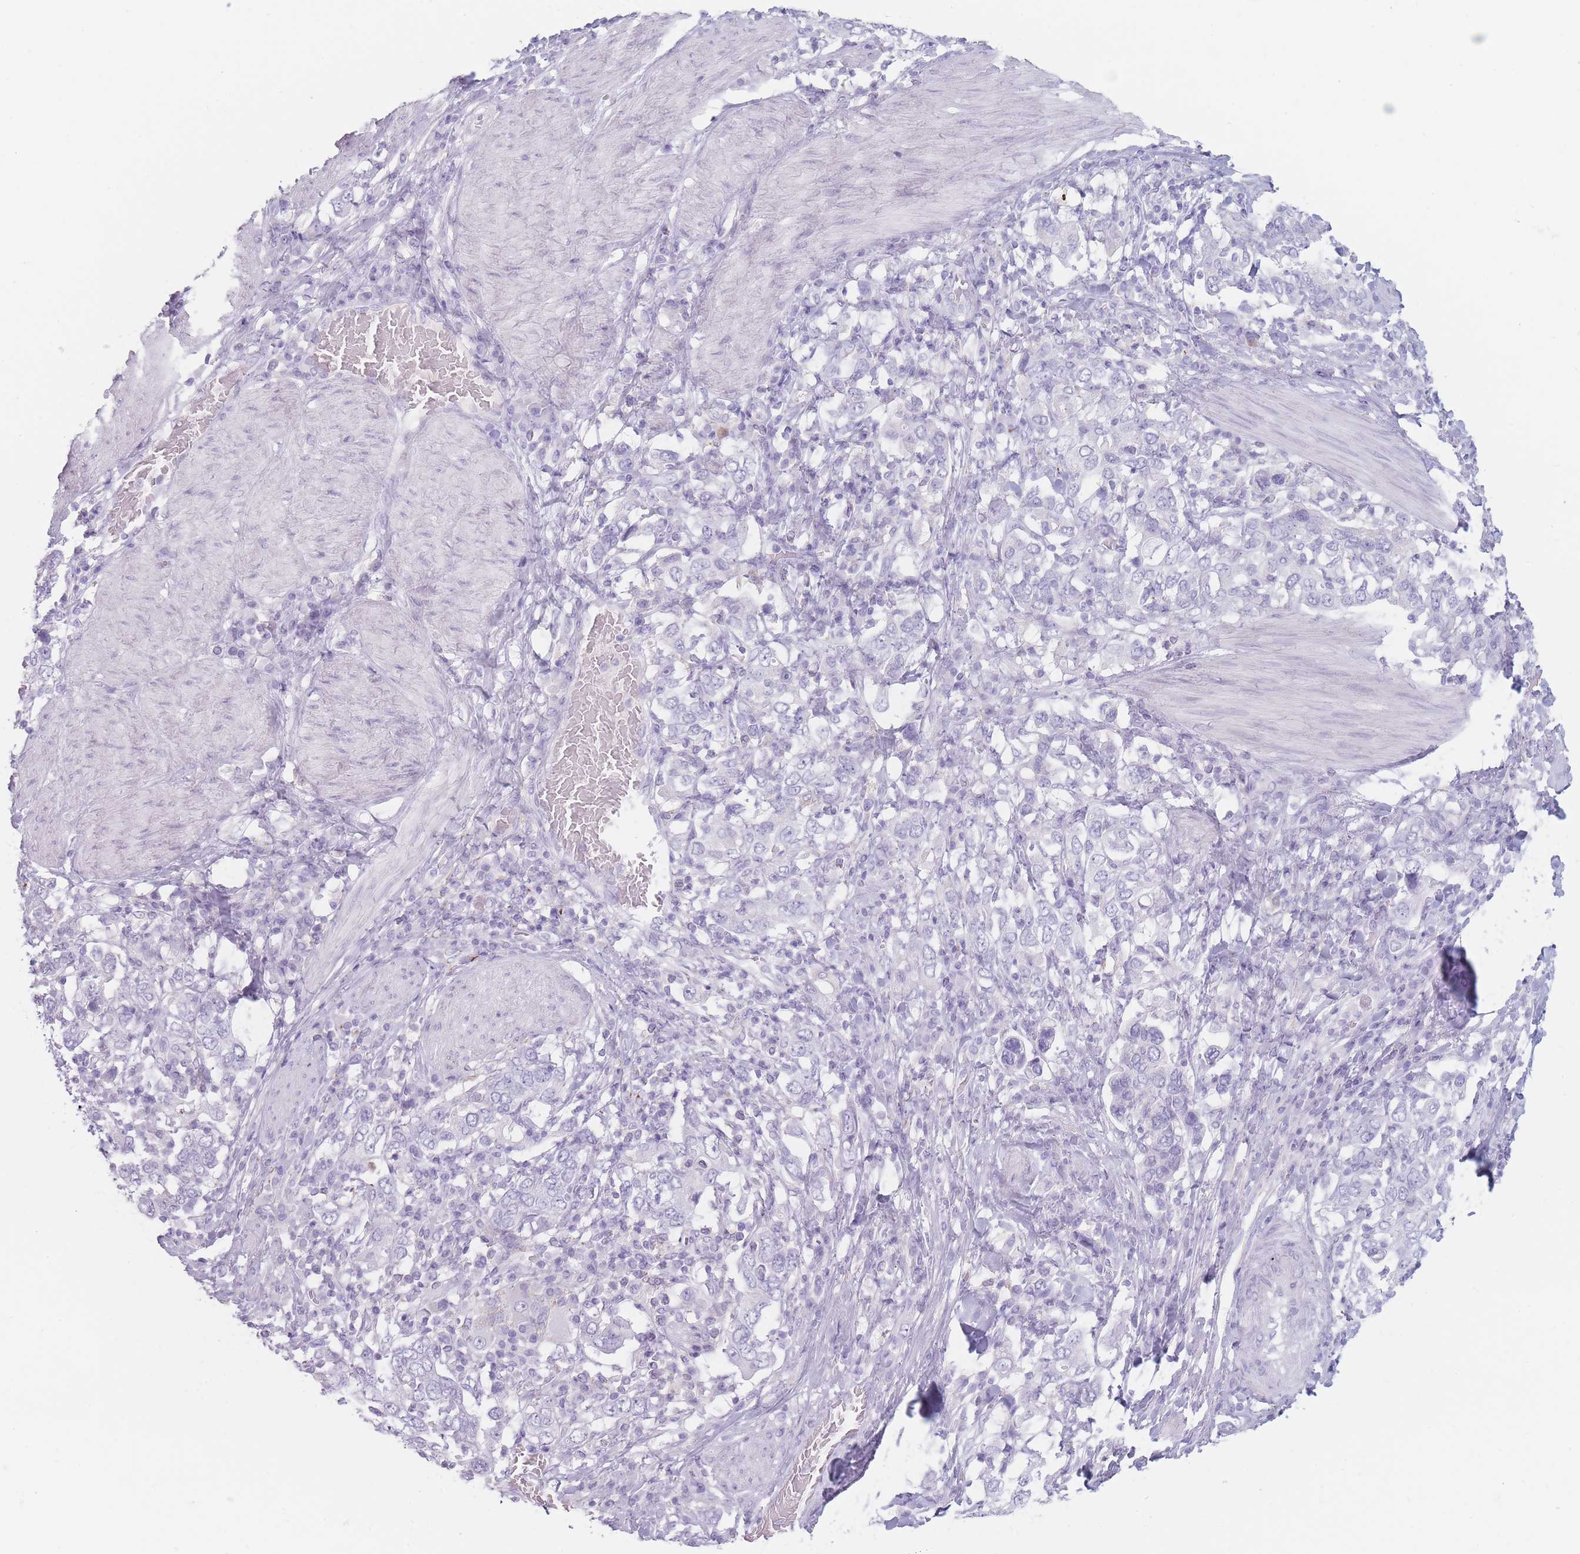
{"staining": {"intensity": "negative", "quantity": "none", "location": "none"}, "tissue": "stomach cancer", "cell_type": "Tumor cells", "image_type": "cancer", "snomed": [{"axis": "morphology", "description": "Adenocarcinoma, NOS"}, {"axis": "topography", "description": "Stomach, upper"}, {"axis": "topography", "description": "Stomach"}], "caption": "Immunohistochemical staining of human stomach cancer demonstrates no significant expression in tumor cells.", "gene": "GPR12", "patient": {"sex": "male", "age": 62}}